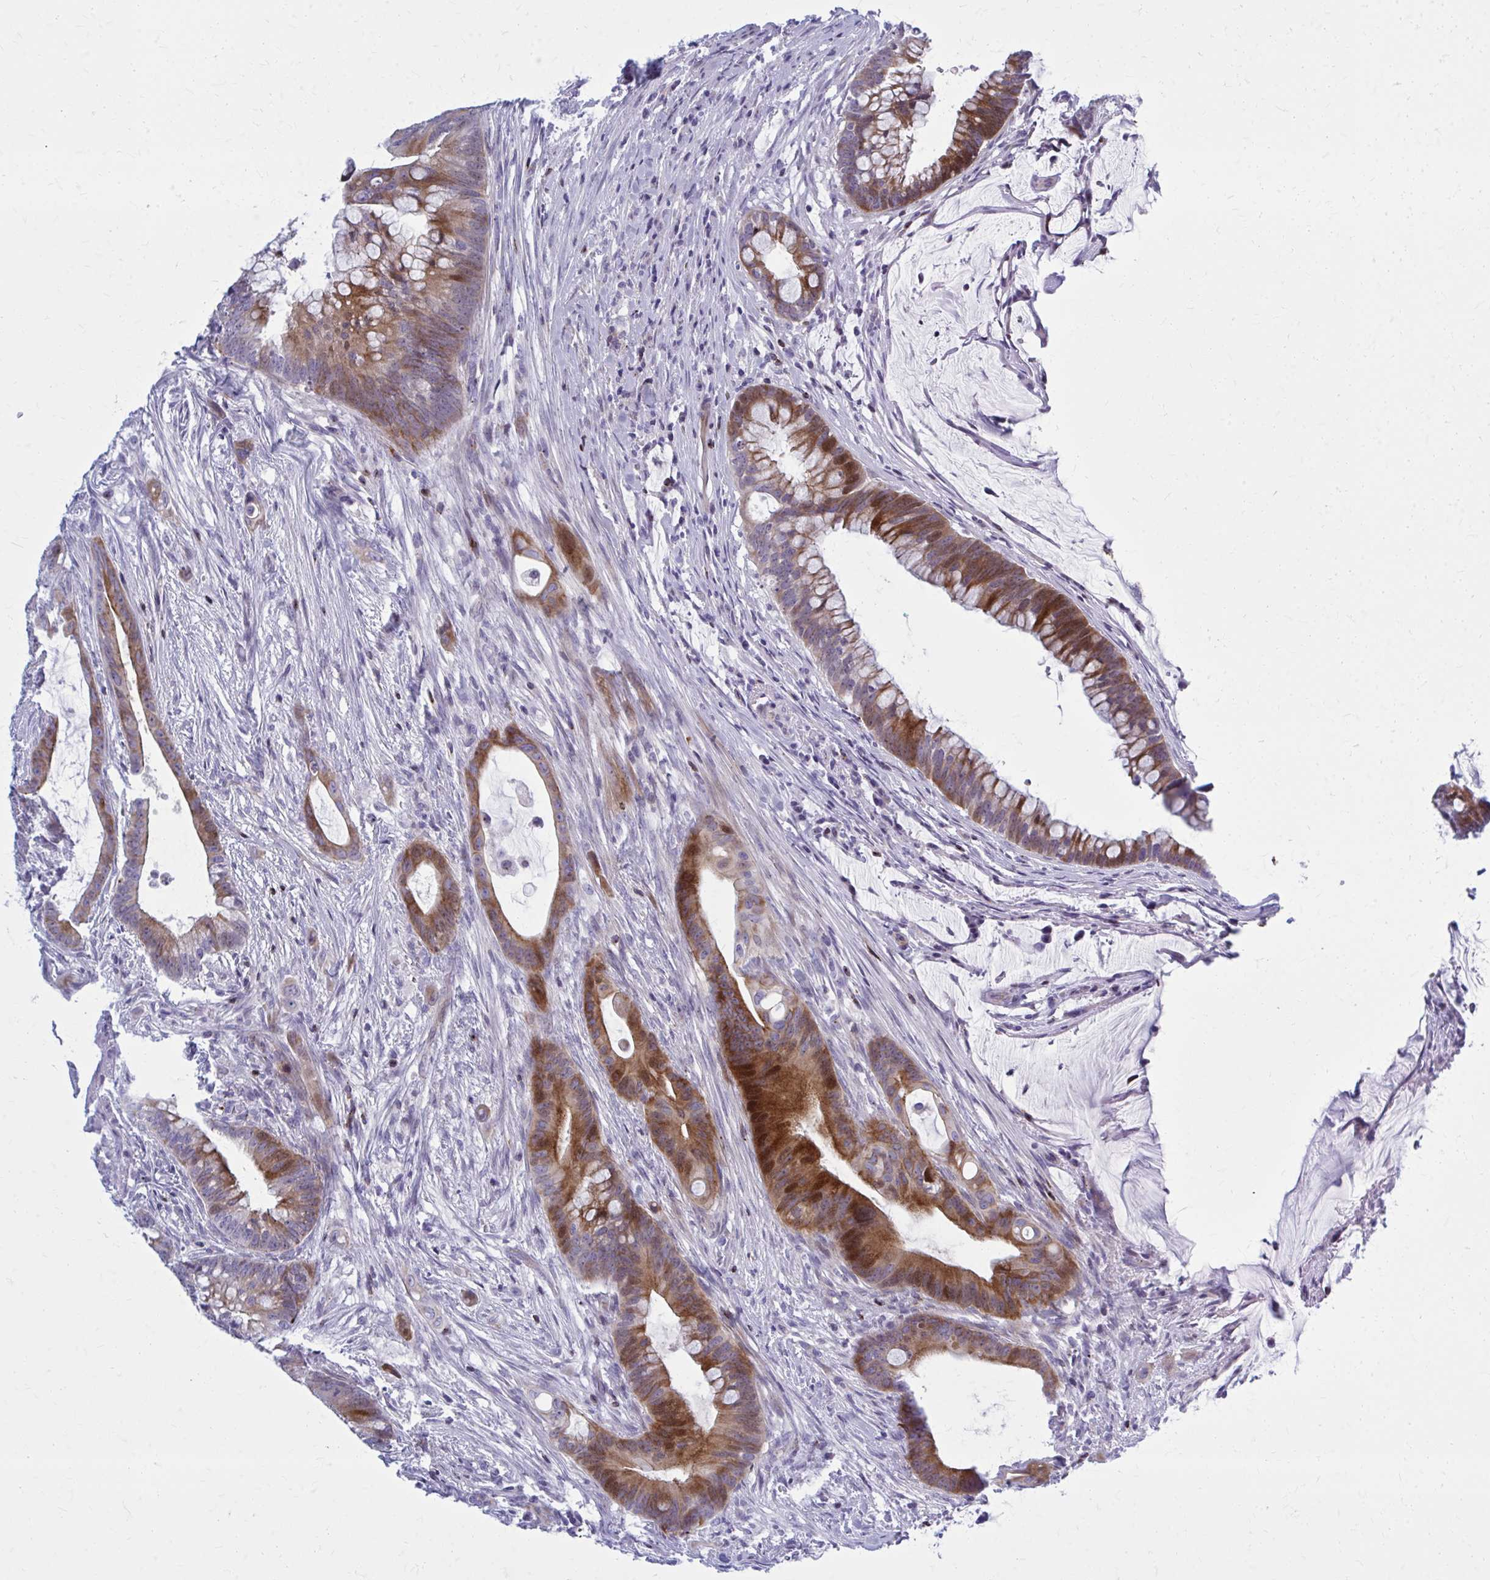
{"staining": {"intensity": "moderate", "quantity": "25%-75%", "location": "cytoplasmic/membranous,nuclear"}, "tissue": "colorectal cancer", "cell_type": "Tumor cells", "image_type": "cancer", "snomed": [{"axis": "morphology", "description": "Adenocarcinoma, NOS"}, {"axis": "topography", "description": "Colon"}], "caption": "Colorectal adenocarcinoma stained with DAB immunohistochemistry (IHC) reveals medium levels of moderate cytoplasmic/membranous and nuclear staining in approximately 25%-75% of tumor cells. (DAB = brown stain, brightfield microscopy at high magnification).", "gene": "PEDS1", "patient": {"sex": "male", "age": 62}}